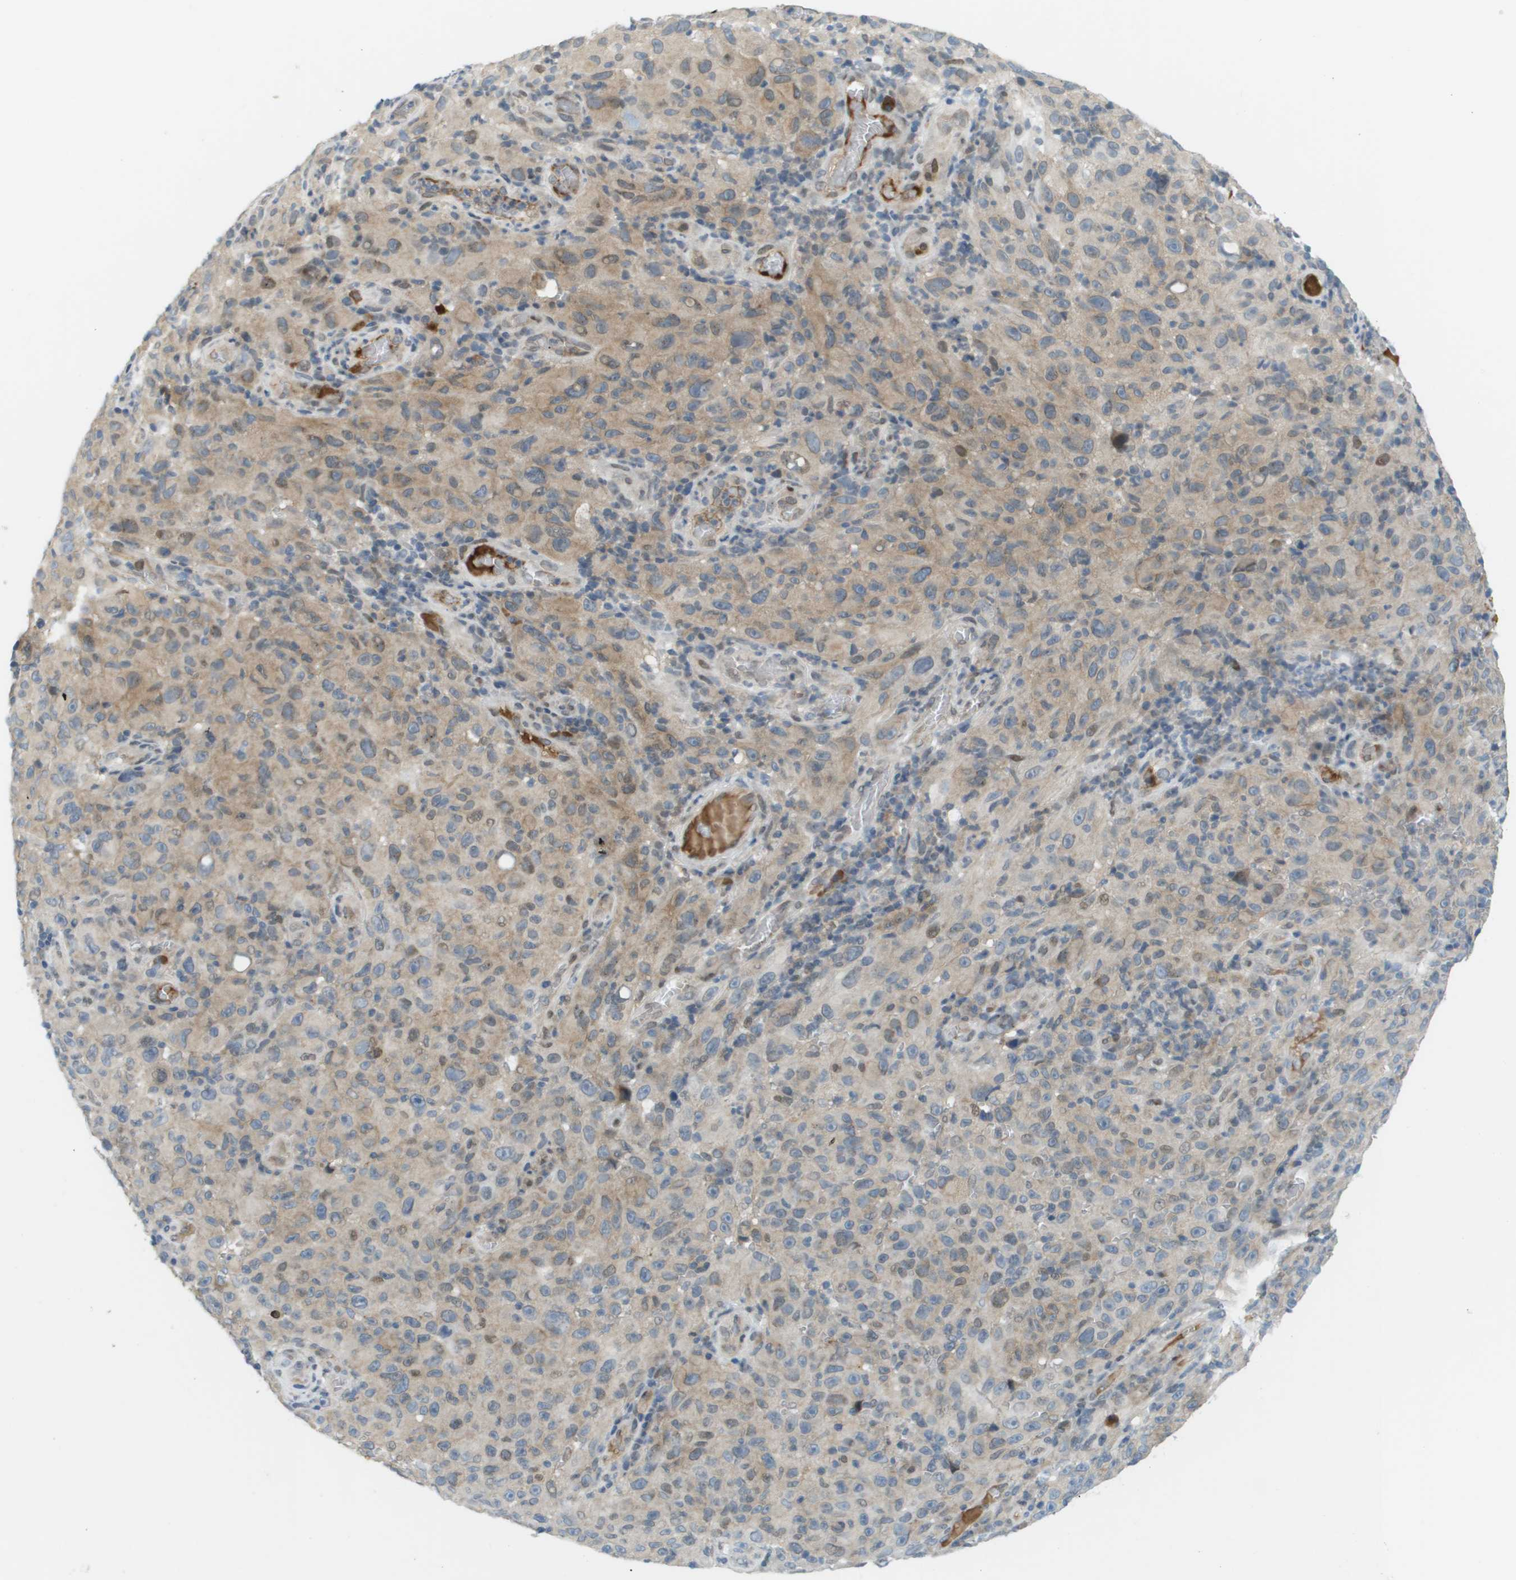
{"staining": {"intensity": "weak", "quantity": ">75%", "location": "cytoplasmic/membranous,nuclear"}, "tissue": "melanoma", "cell_type": "Tumor cells", "image_type": "cancer", "snomed": [{"axis": "morphology", "description": "Malignant melanoma, NOS"}, {"axis": "topography", "description": "Skin"}], "caption": "This photomicrograph displays immunohistochemistry staining of melanoma, with low weak cytoplasmic/membranous and nuclear staining in about >75% of tumor cells.", "gene": "CACNB4", "patient": {"sex": "female", "age": 82}}